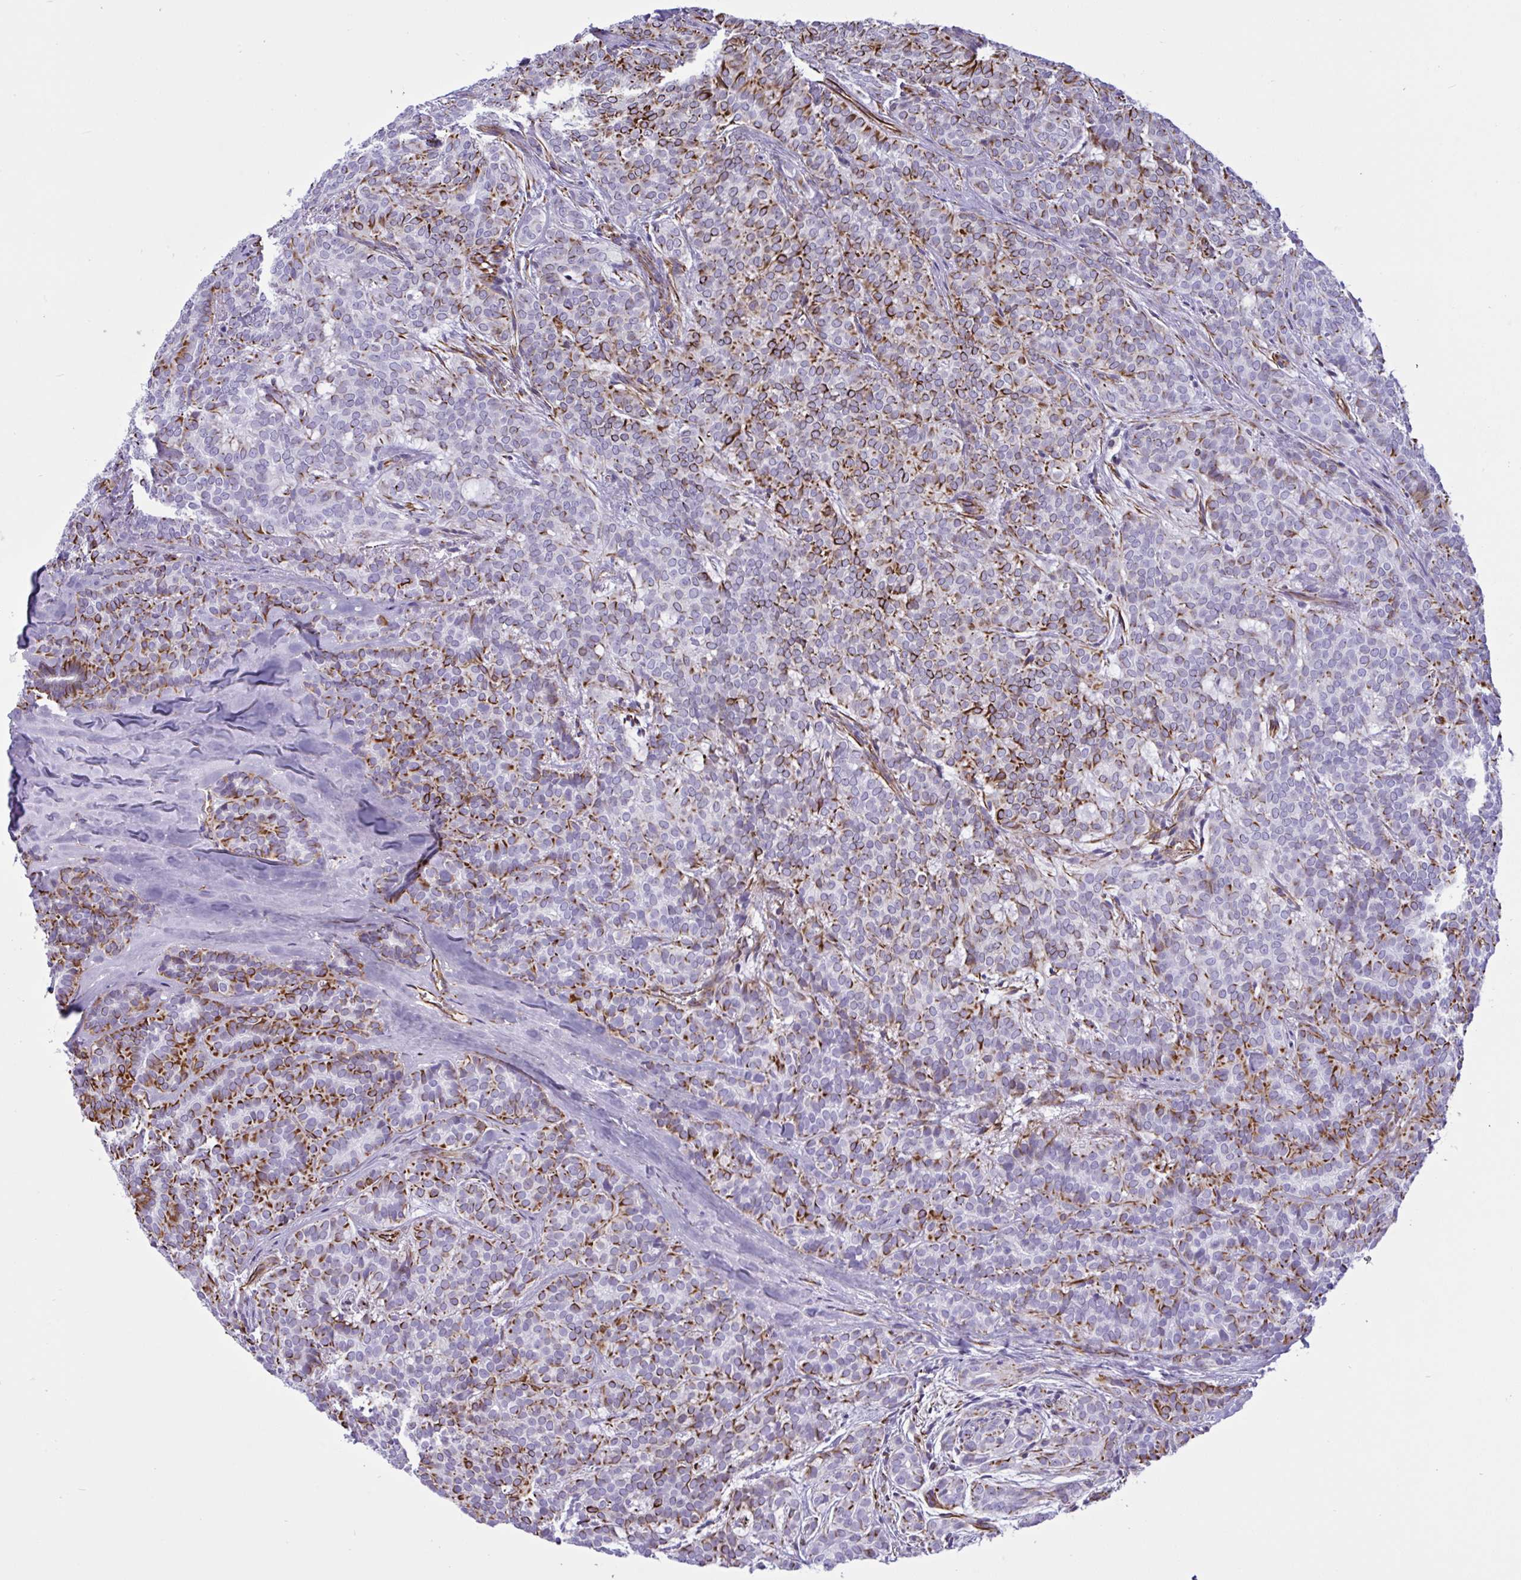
{"staining": {"intensity": "moderate", "quantity": ">75%", "location": "cytoplasmic/membranous"}, "tissue": "head and neck cancer", "cell_type": "Tumor cells", "image_type": "cancer", "snomed": [{"axis": "morphology", "description": "Normal tissue, NOS"}, {"axis": "morphology", "description": "Adenocarcinoma, NOS"}, {"axis": "topography", "description": "Oral tissue"}, {"axis": "topography", "description": "Head-Neck"}], "caption": "Human adenocarcinoma (head and neck) stained with a protein marker displays moderate staining in tumor cells.", "gene": "SMAD5", "patient": {"sex": "female", "age": 57}}